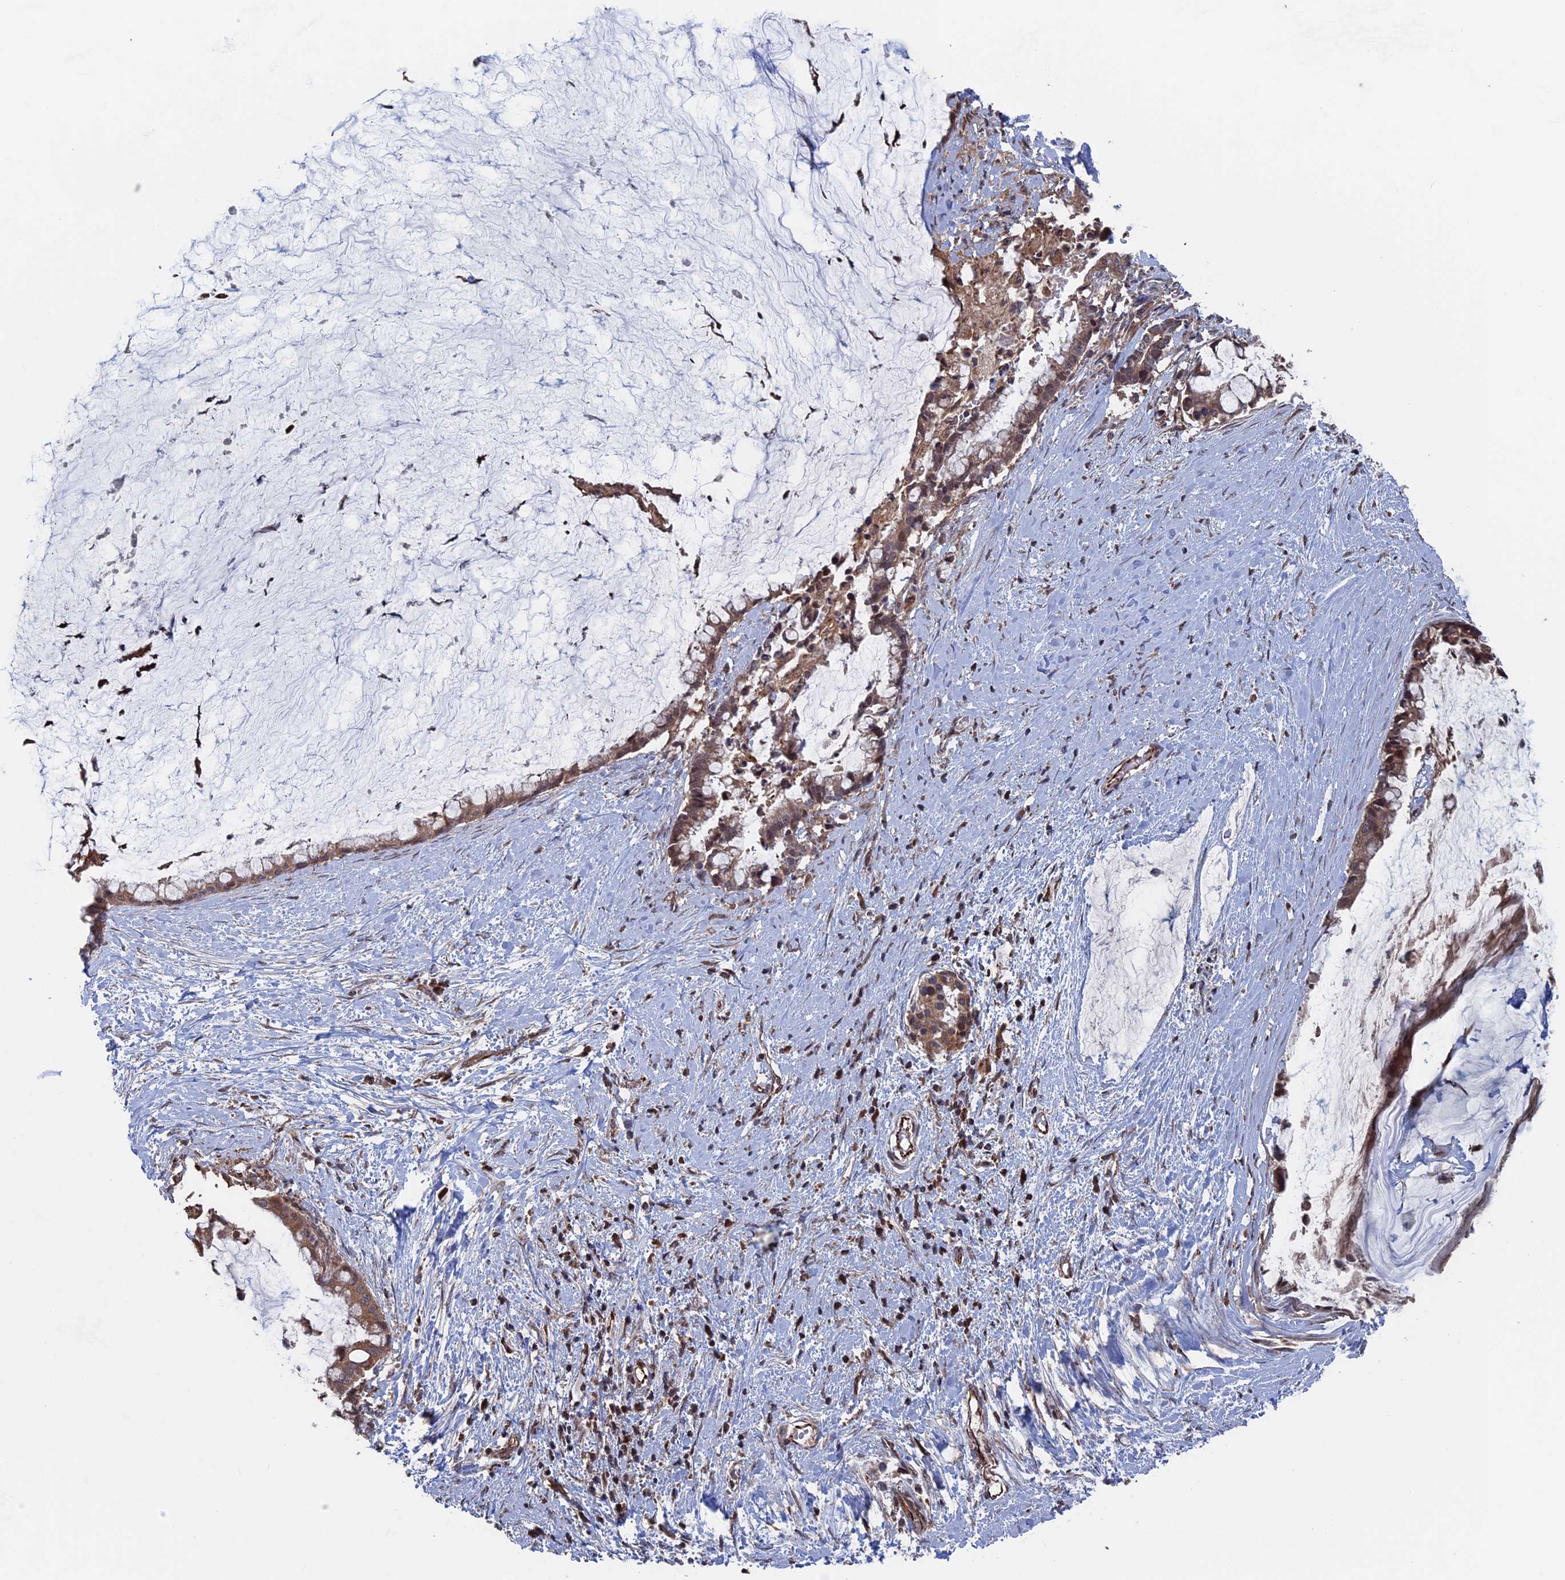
{"staining": {"intensity": "moderate", "quantity": ">75%", "location": "cytoplasmic/membranous"}, "tissue": "pancreatic cancer", "cell_type": "Tumor cells", "image_type": "cancer", "snomed": [{"axis": "morphology", "description": "Adenocarcinoma, NOS"}, {"axis": "topography", "description": "Pancreas"}], "caption": "Protein staining reveals moderate cytoplasmic/membranous staining in about >75% of tumor cells in pancreatic cancer. (Brightfield microscopy of DAB IHC at high magnification).", "gene": "PLA2G15", "patient": {"sex": "male", "age": 41}}